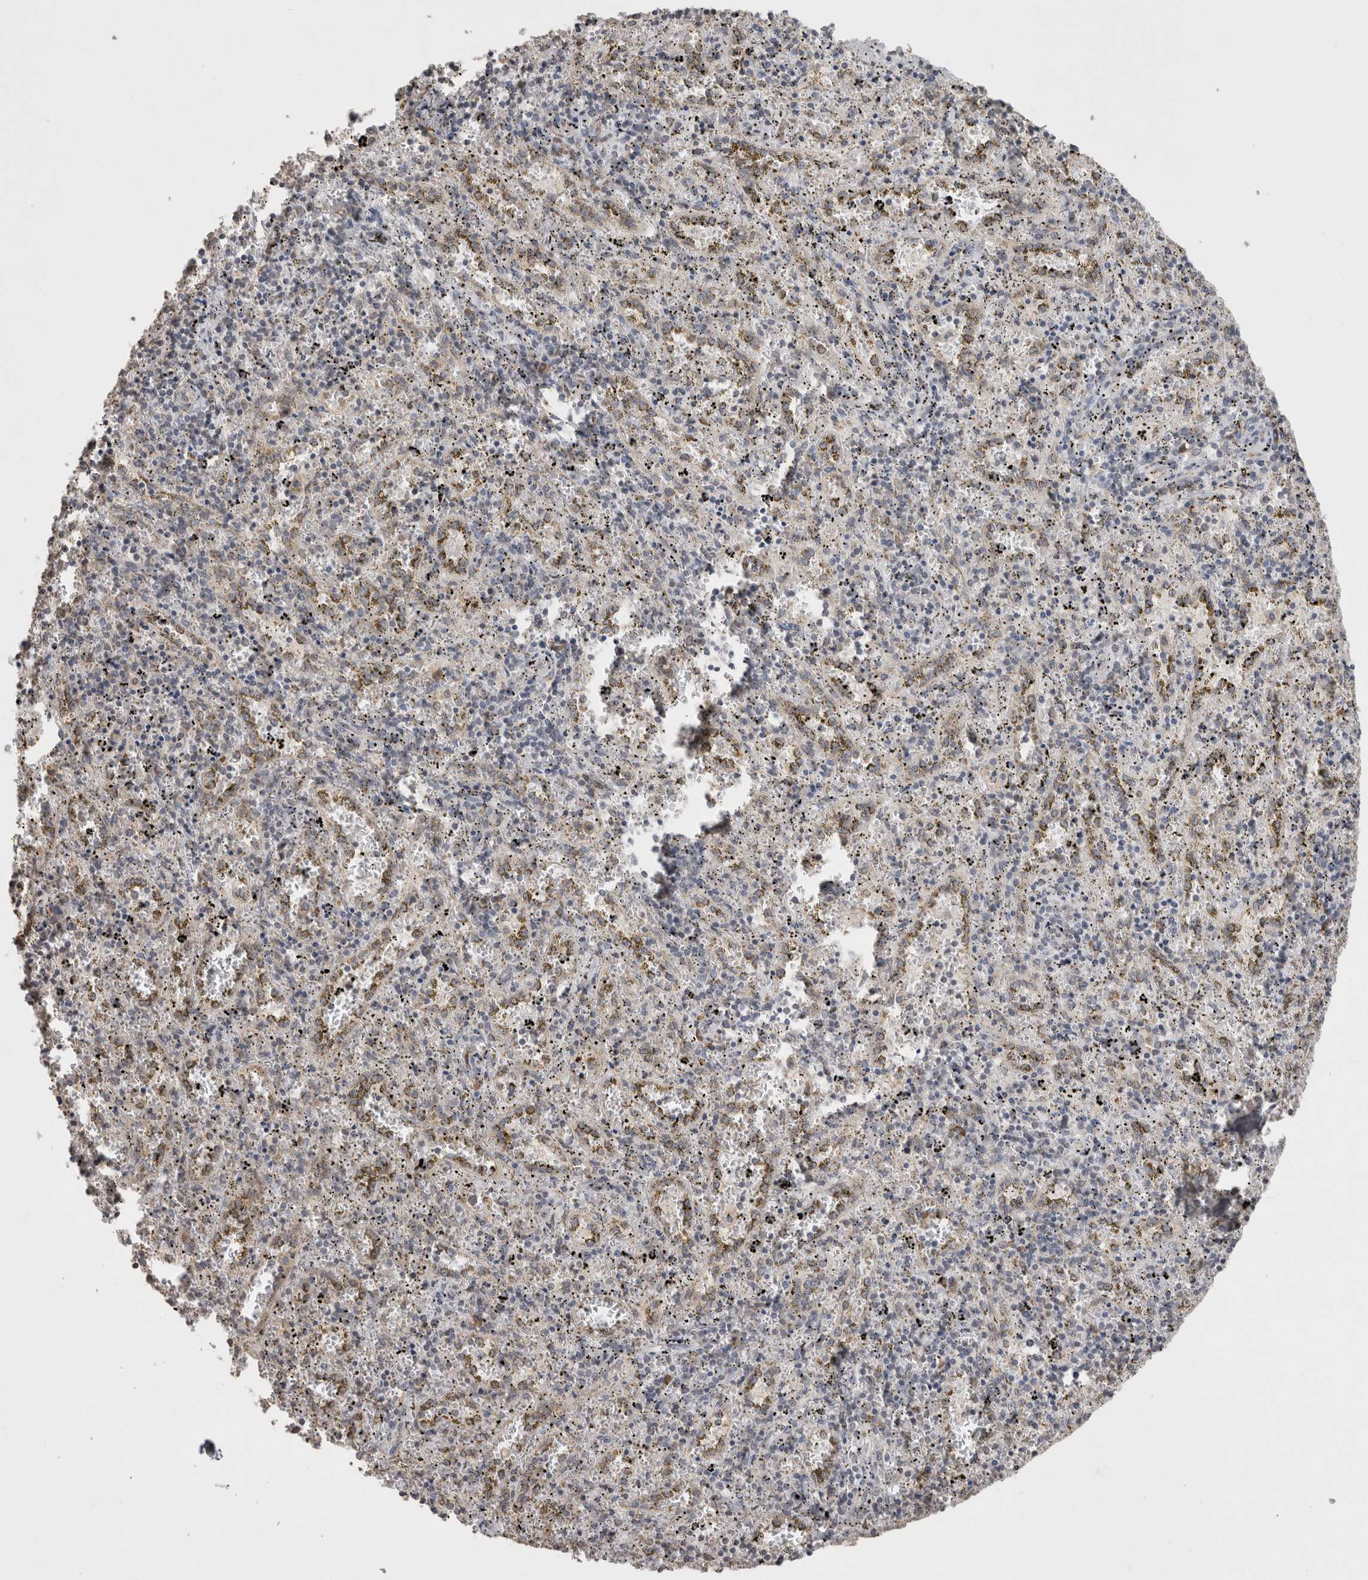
{"staining": {"intensity": "negative", "quantity": "none", "location": "none"}, "tissue": "spleen", "cell_type": "Cells in red pulp", "image_type": "normal", "snomed": [{"axis": "morphology", "description": "Normal tissue, NOS"}, {"axis": "topography", "description": "Spleen"}], "caption": "DAB immunohistochemical staining of normal spleen reveals no significant expression in cells in red pulp. Nuclei are stained in blue.", "gene": "NOMO1", "patient": {"sex": "male", "age": 11}}